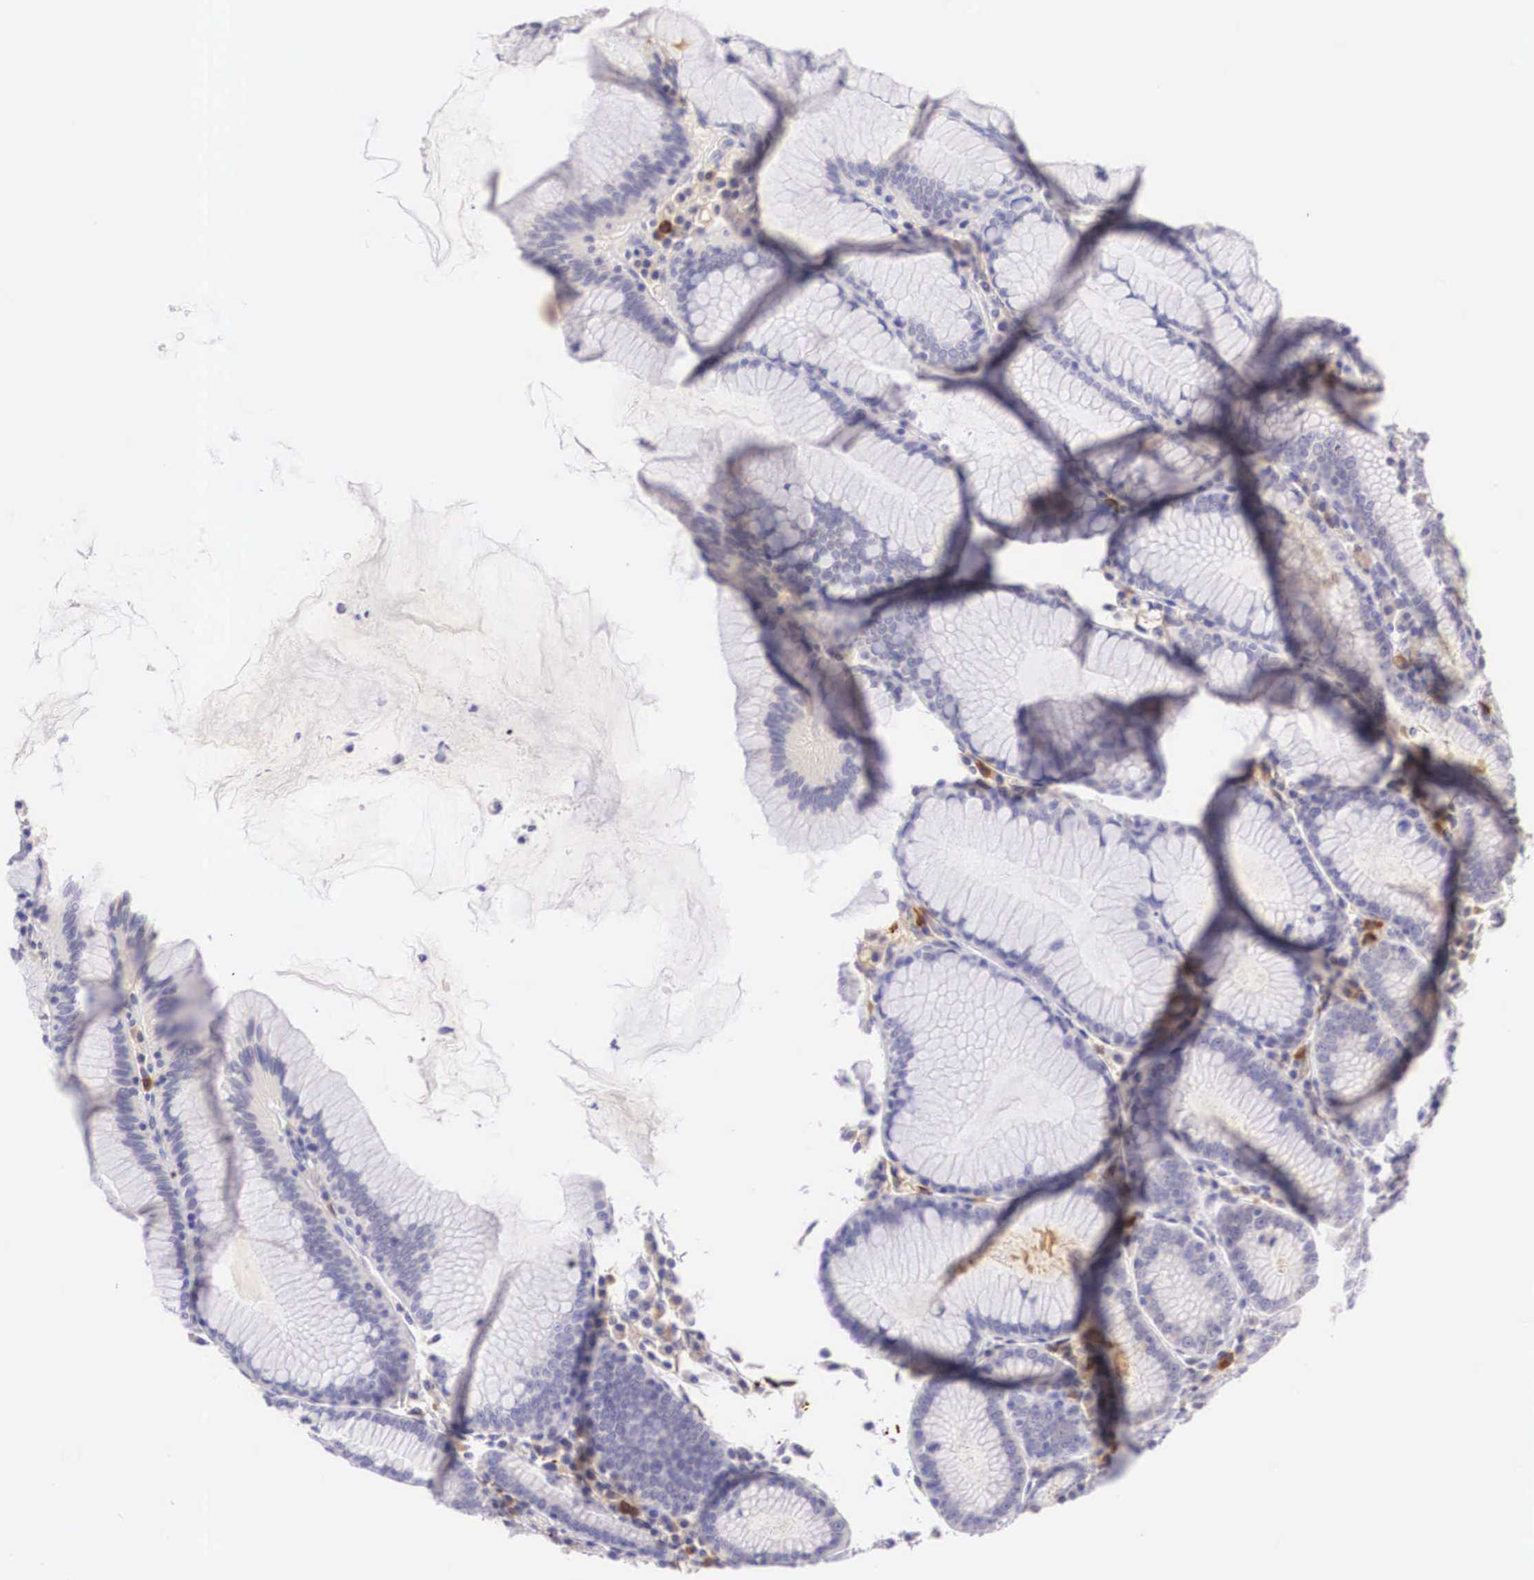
{"staining": {"intensity": "negative", "quantity": "none", "location": "none"}, "tissue": "stomach", "cell_type": "Glandular cells", "image_type": "normal", "snomed": [{"axis": "morphology", "description": "Normal tissue, NOS"}, {"axis": "topography", "description": "Stomach, lower"}], "caption": "Immunohistochemistry (IHC) of benign human stomach displays no positivity in glandular cells. (Stains: DAB (3,3'-diaminobenzidine) IHC with hematoxylin counter stain, Microscopy: brightfield microscopy at high magnification).", "gene": "BCL6", "patient": {"sex": "female", "age": 43}}